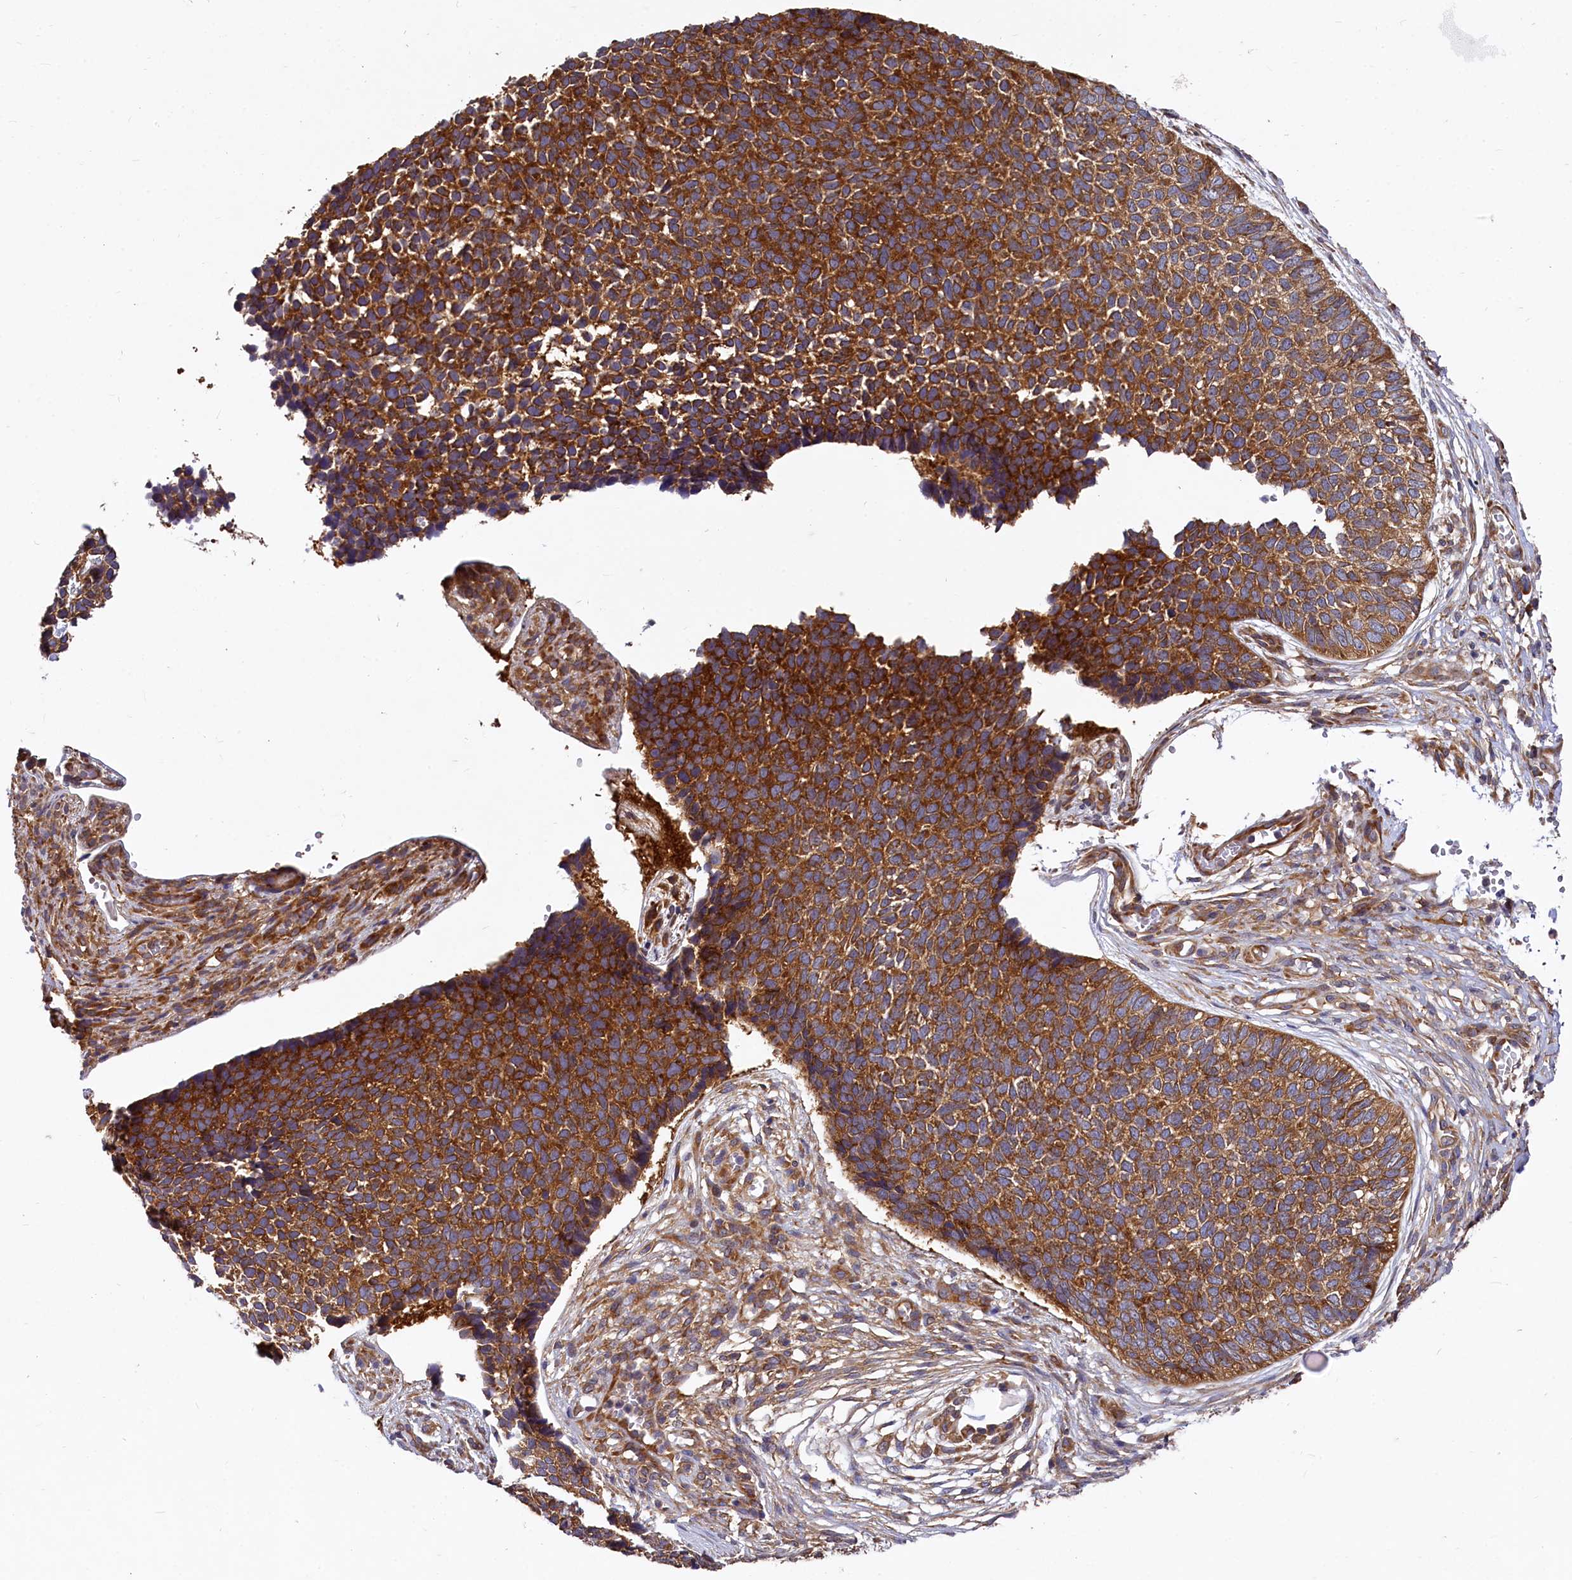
{"staining": {"intensity": "strong", "quantity": ">75%", "location": "cytoplasmic/membranous"}, "tissue": "skin cancer", "cell_type": "Tumor cells", "image_type": "cancer", "snomed": [{"axis": "morphology", "description": "Basal cell carcinoma"}, {"axis": "topography", "description": "Skin"}], "caption": "Approximately >75% of tumor cells in human skin cancer (basal cell carcinoma) exhibit strong cytoplasmic/membranous protein staining as visualized by brown immunohistochemical staining.", "gene": "EIF2B2", "patient": {"sex": "female", "age": 84}}